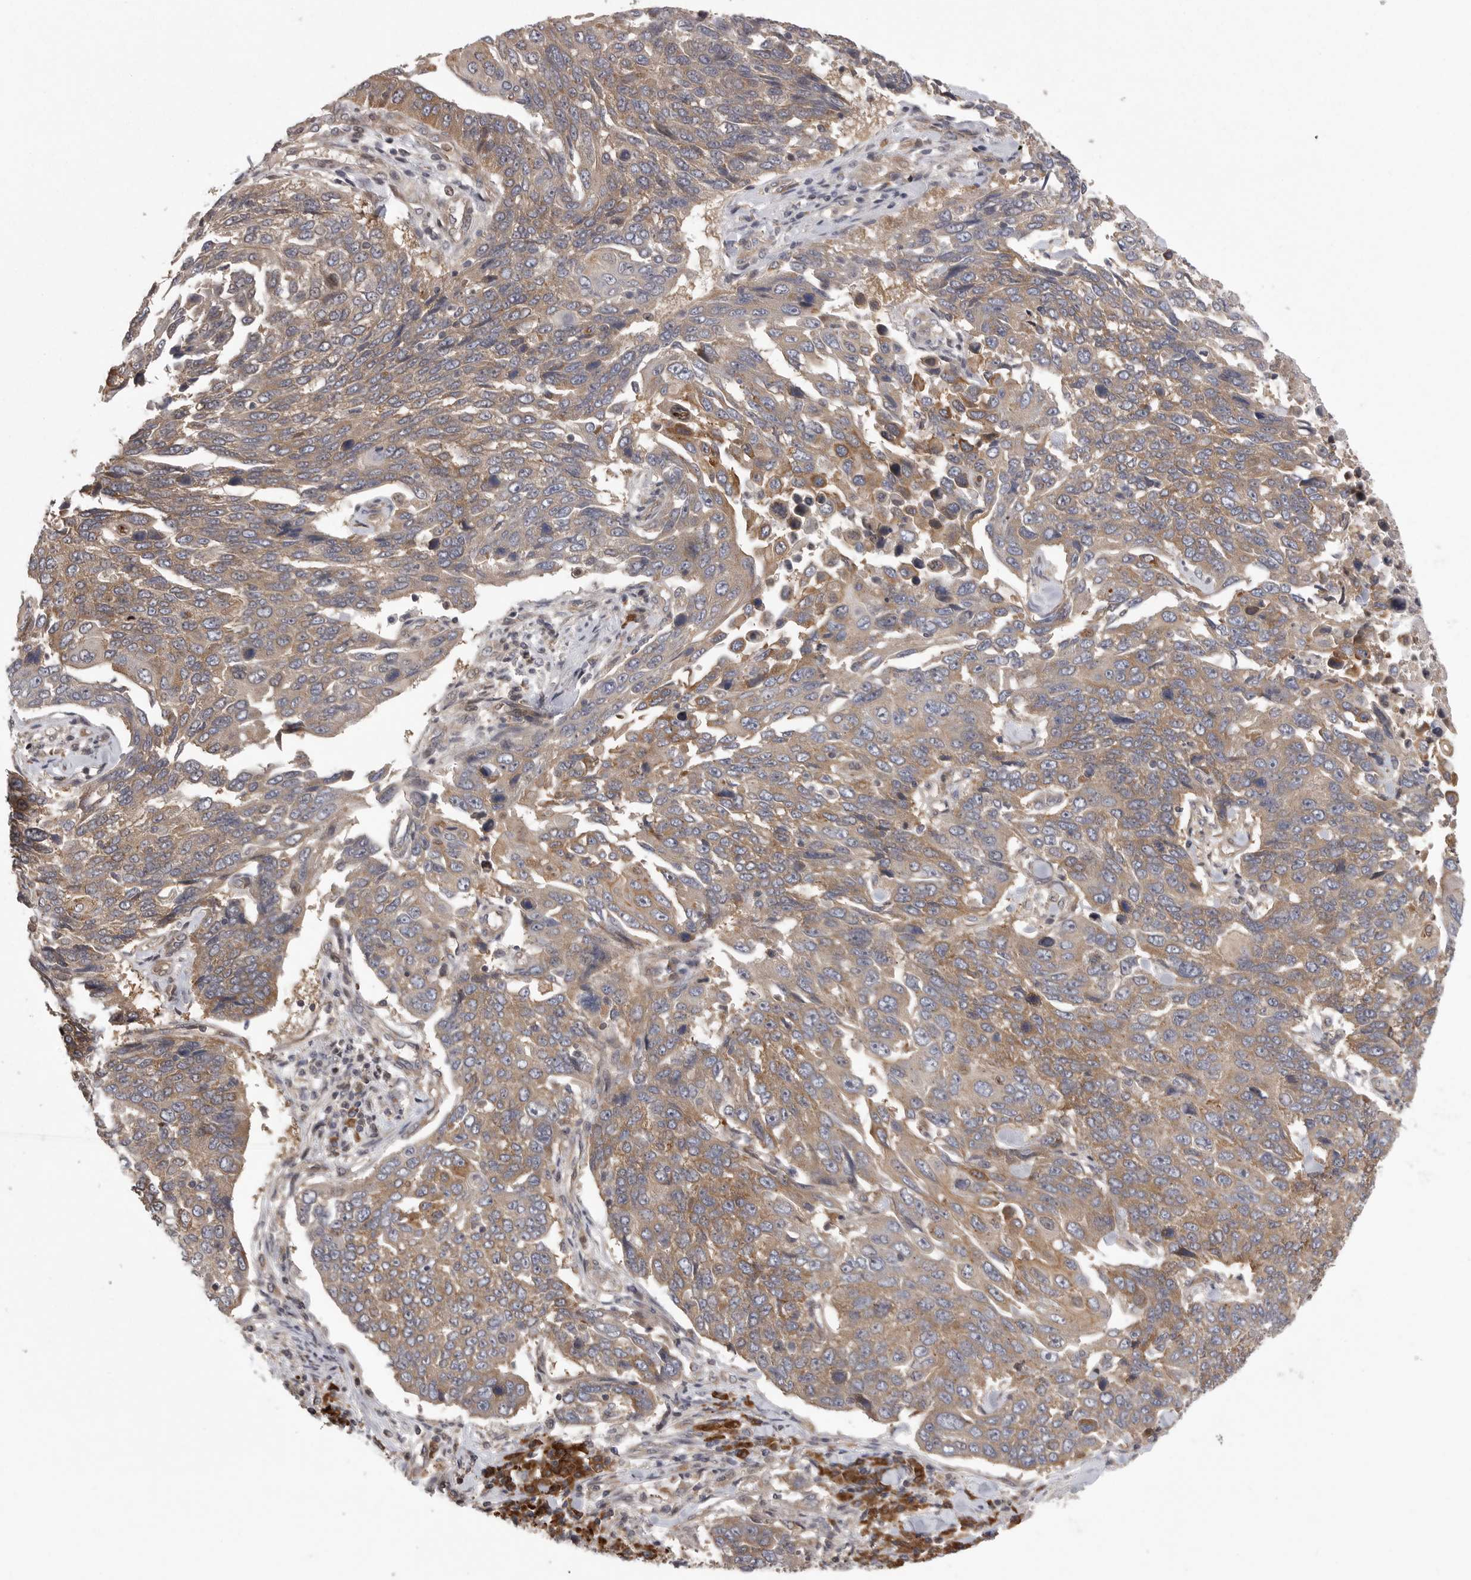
{"staining": {"intensity": "moderate", "quantity": ">75%", "location": "cytoplasmic/membranous"}, "tissue": "lung cancer", "cell_type": "Tumor cells", "image_type": "cancer", "snomed": [{"axis": "morphology", "description": "Squamous cell carcinoma, NOS"}, {"axis": "topography", "description": "Lung"}], "caption": "About >75% of tumor cells in human lung cancer show moderate cytoplasmic/membranous protein staining as visualized by brown immunohistochemical staining.", "gene": "OXR1", "patient": {"sex": "male", "age": 66}}